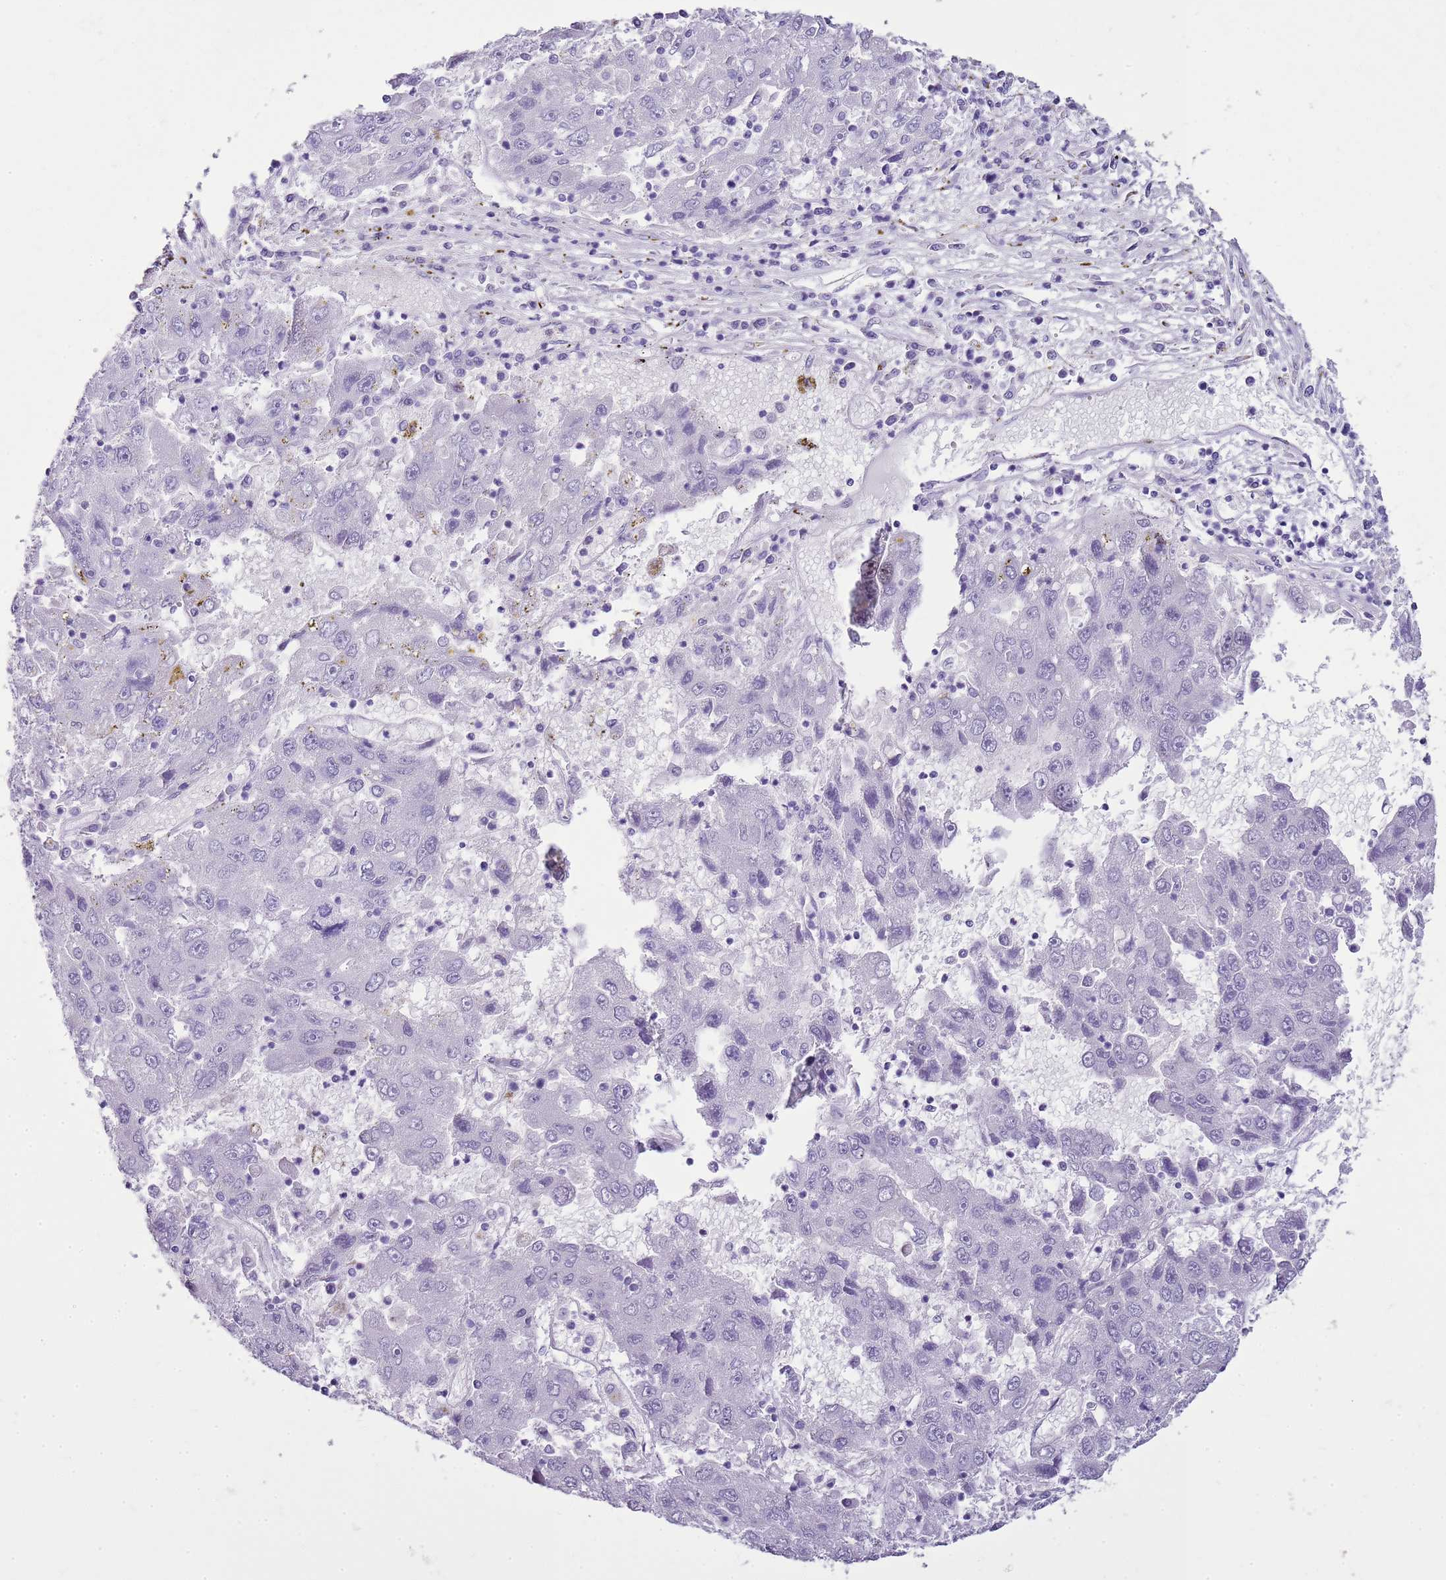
{"staining": {"intensity": "negative", "quantity": "none", "location": "none"}, "tissue": "liver cancer", "cell_type": "Tumor cells", "image_type": "cancer", "snomed": [{"axis": "morphology", "description": "Carcinoma, Hepatocellular, NOS"}, {"axis": "topography", "description": "Liver"}], "caption": "Immunohistochemistry (IHC) micrograph of neoplastic tissue: hepatocellular carcinoma (liver) stained with DAB (3,3'-diaminobenzidine) exhibits no significant protein positivity in tumor cells.", "gene": "CA8", "patient": {"sex": "male", "age": 49}}